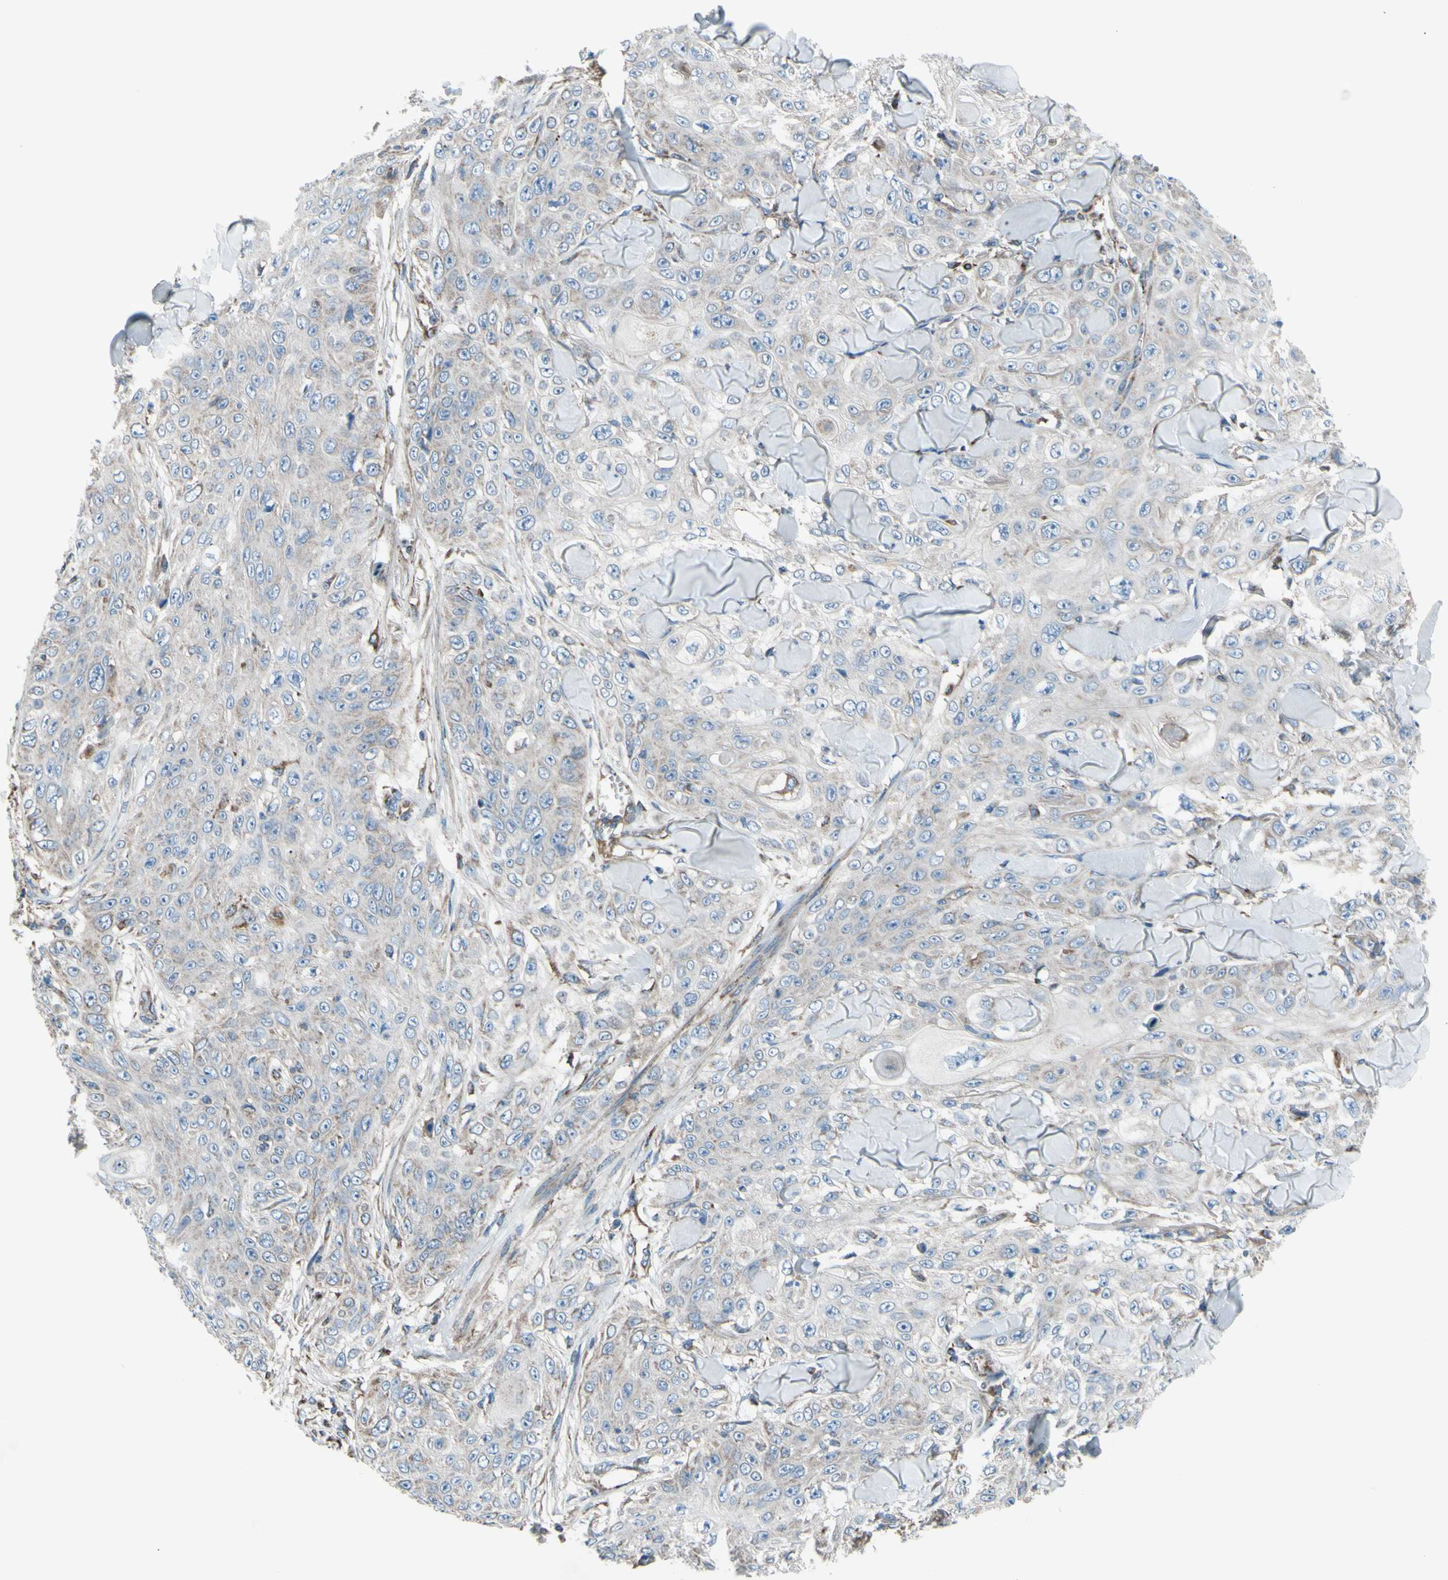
{"staining": {"intensity": "weak", "quantity": "<25%", "location": "cytoplasmic/membranous"}, "tissue": "skin cancer", "cell_type": "Tumor cells", "image_type": "cancer", "snomed": [{"axis": "morphology", "description": "Squamous cell carcinoma, NOS"}, {"axis": "topography", "description": "Skin"}], "caption": "High magnification brightfield microscopy of skin cancer stained with DAB (3,3'-diaminobenzidine) (brown) and counterstained with hematoxylin (blue): tumor cells show no significant expression.", "gene": "EMC7", "patient": {"sex": "male", "age": 86}}